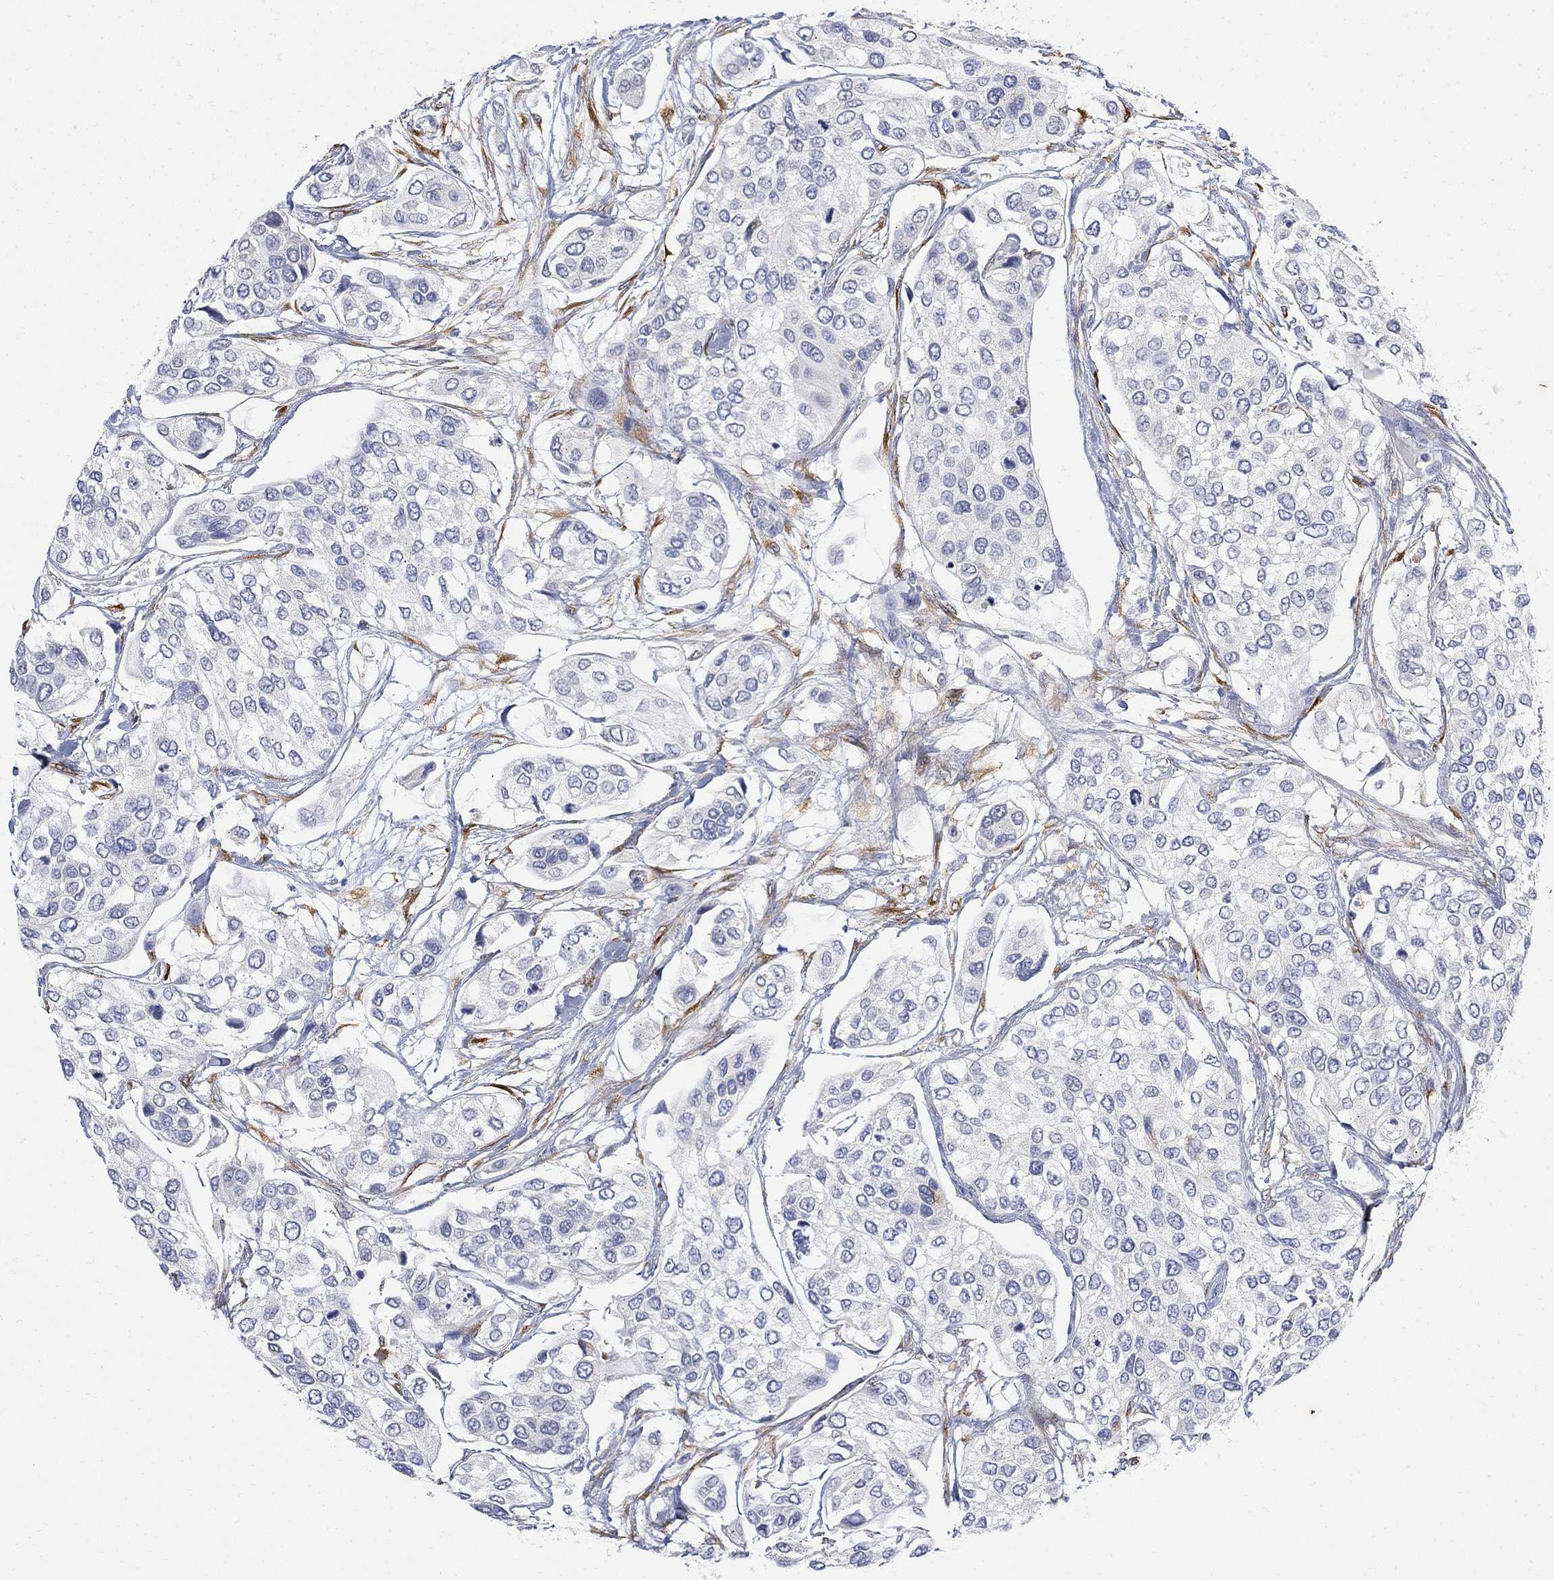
{"staining": {"intensity": "negative", "quantity": "none", "location": "none"}, "tissue": "urothelial cancer", "cell_type": "Tumor cells", "image_type": "cancer", "snomed": [{"axis": "morphology", "description": "Urothelial carcinoma, High grade"}, {"axis": "topography", "description": "Urinary bladder"}], "caption": "Immunohistochemical staining of human urothelial cancer displays no significant staining in tumor cells. The staining is performed using DAB brown chromogen with nuclei counter-stained in using hematoxylin.", "gene": "FNDC5", "patient": {"sex": "male", "age": 77}}